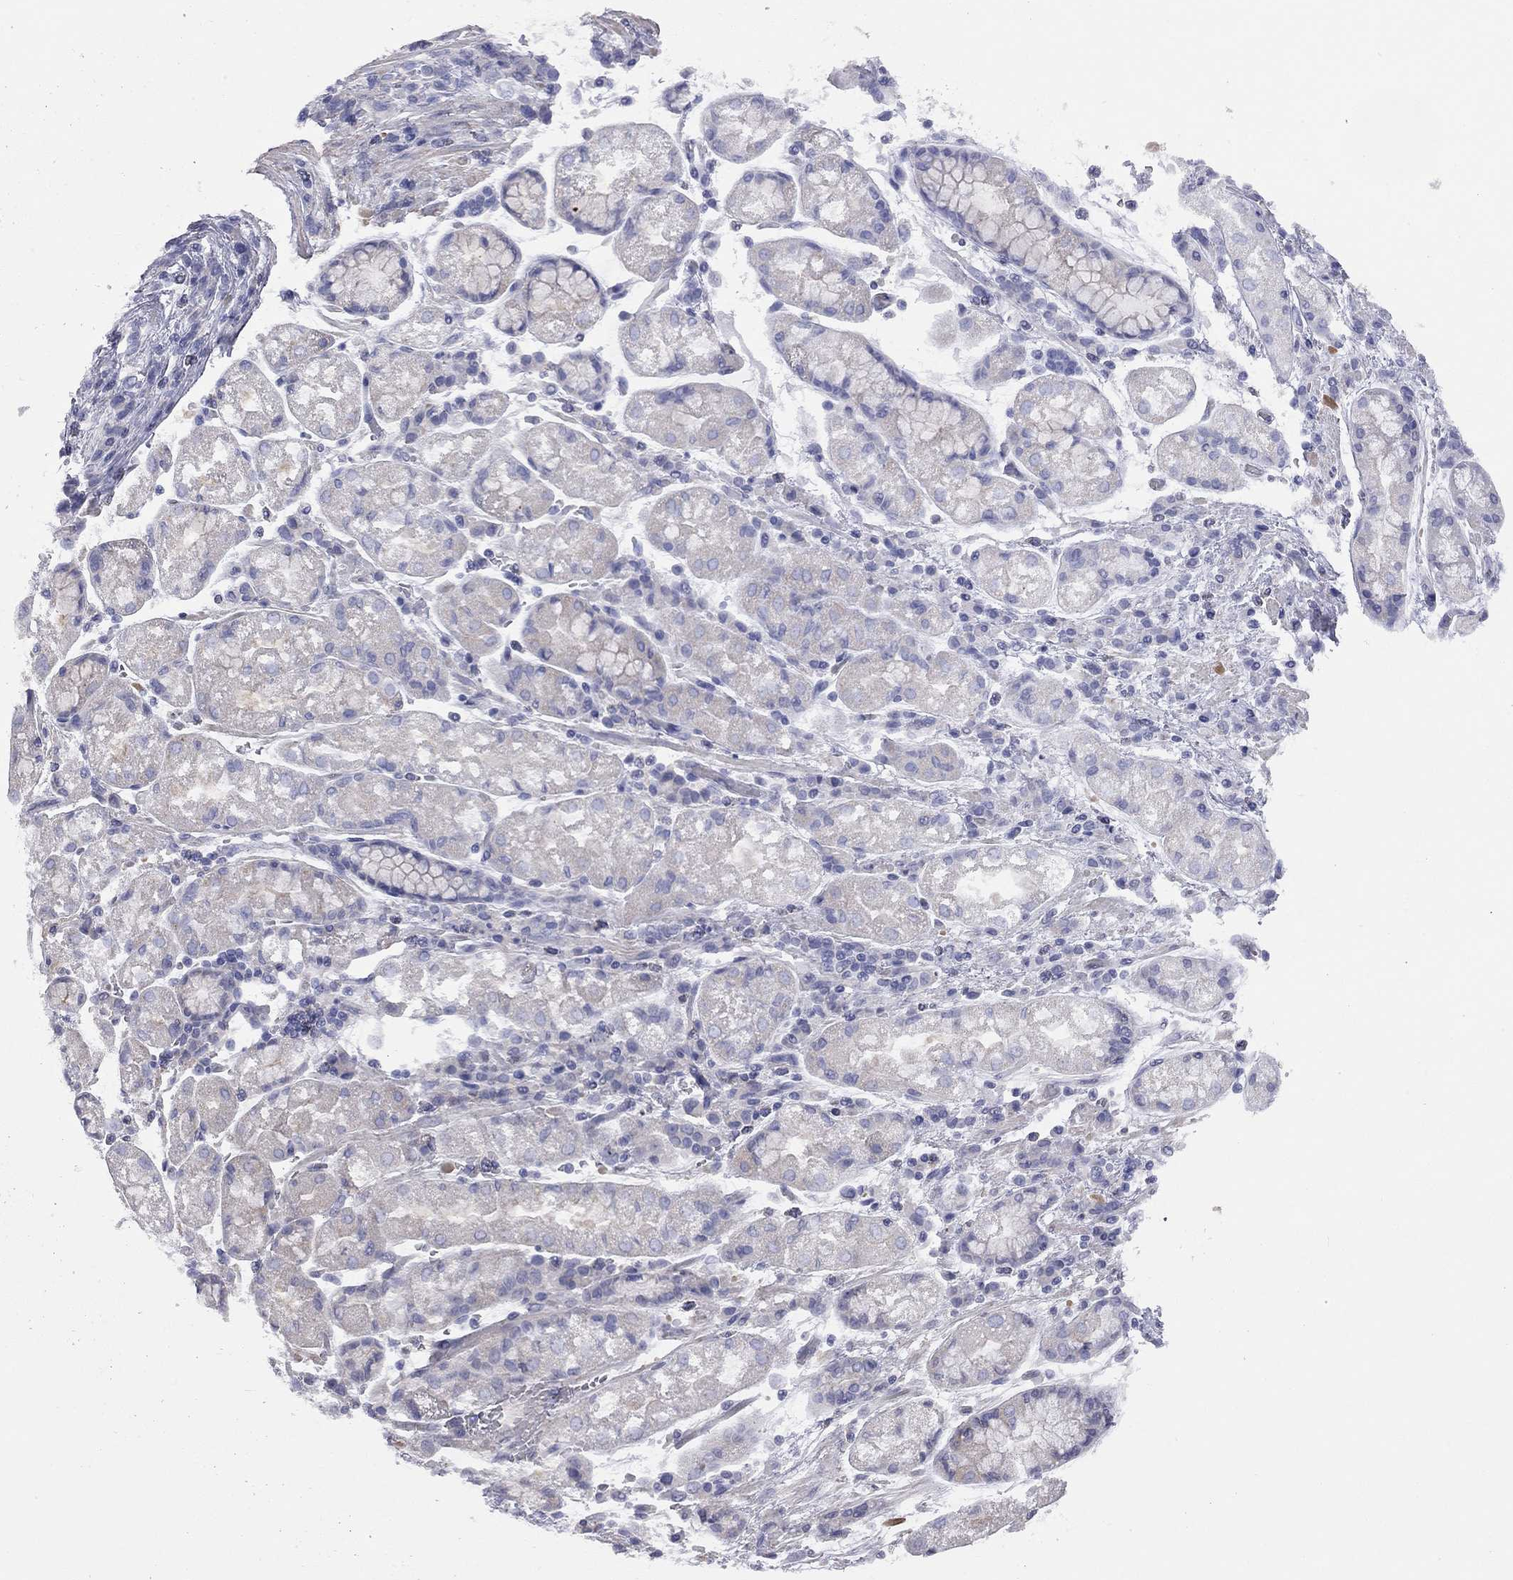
{"staining": {"intensity": "negative", "quantity": "none", "location": "none"}, "tissue": "stomach cancer", "cell_type": "Tumor cells", "image_type": "cancer", "snomed": [{"axis": "morphology", "description": "Adenocarcinoma, NOS"}, {"axis": "topography", "description": "Stomach"}], "caption": "There is no significant staining in tumor cells of stomach adenocarcinoma.", "gene": "ADCYAP1", "patient": {"sex": "female", "age": 57}}